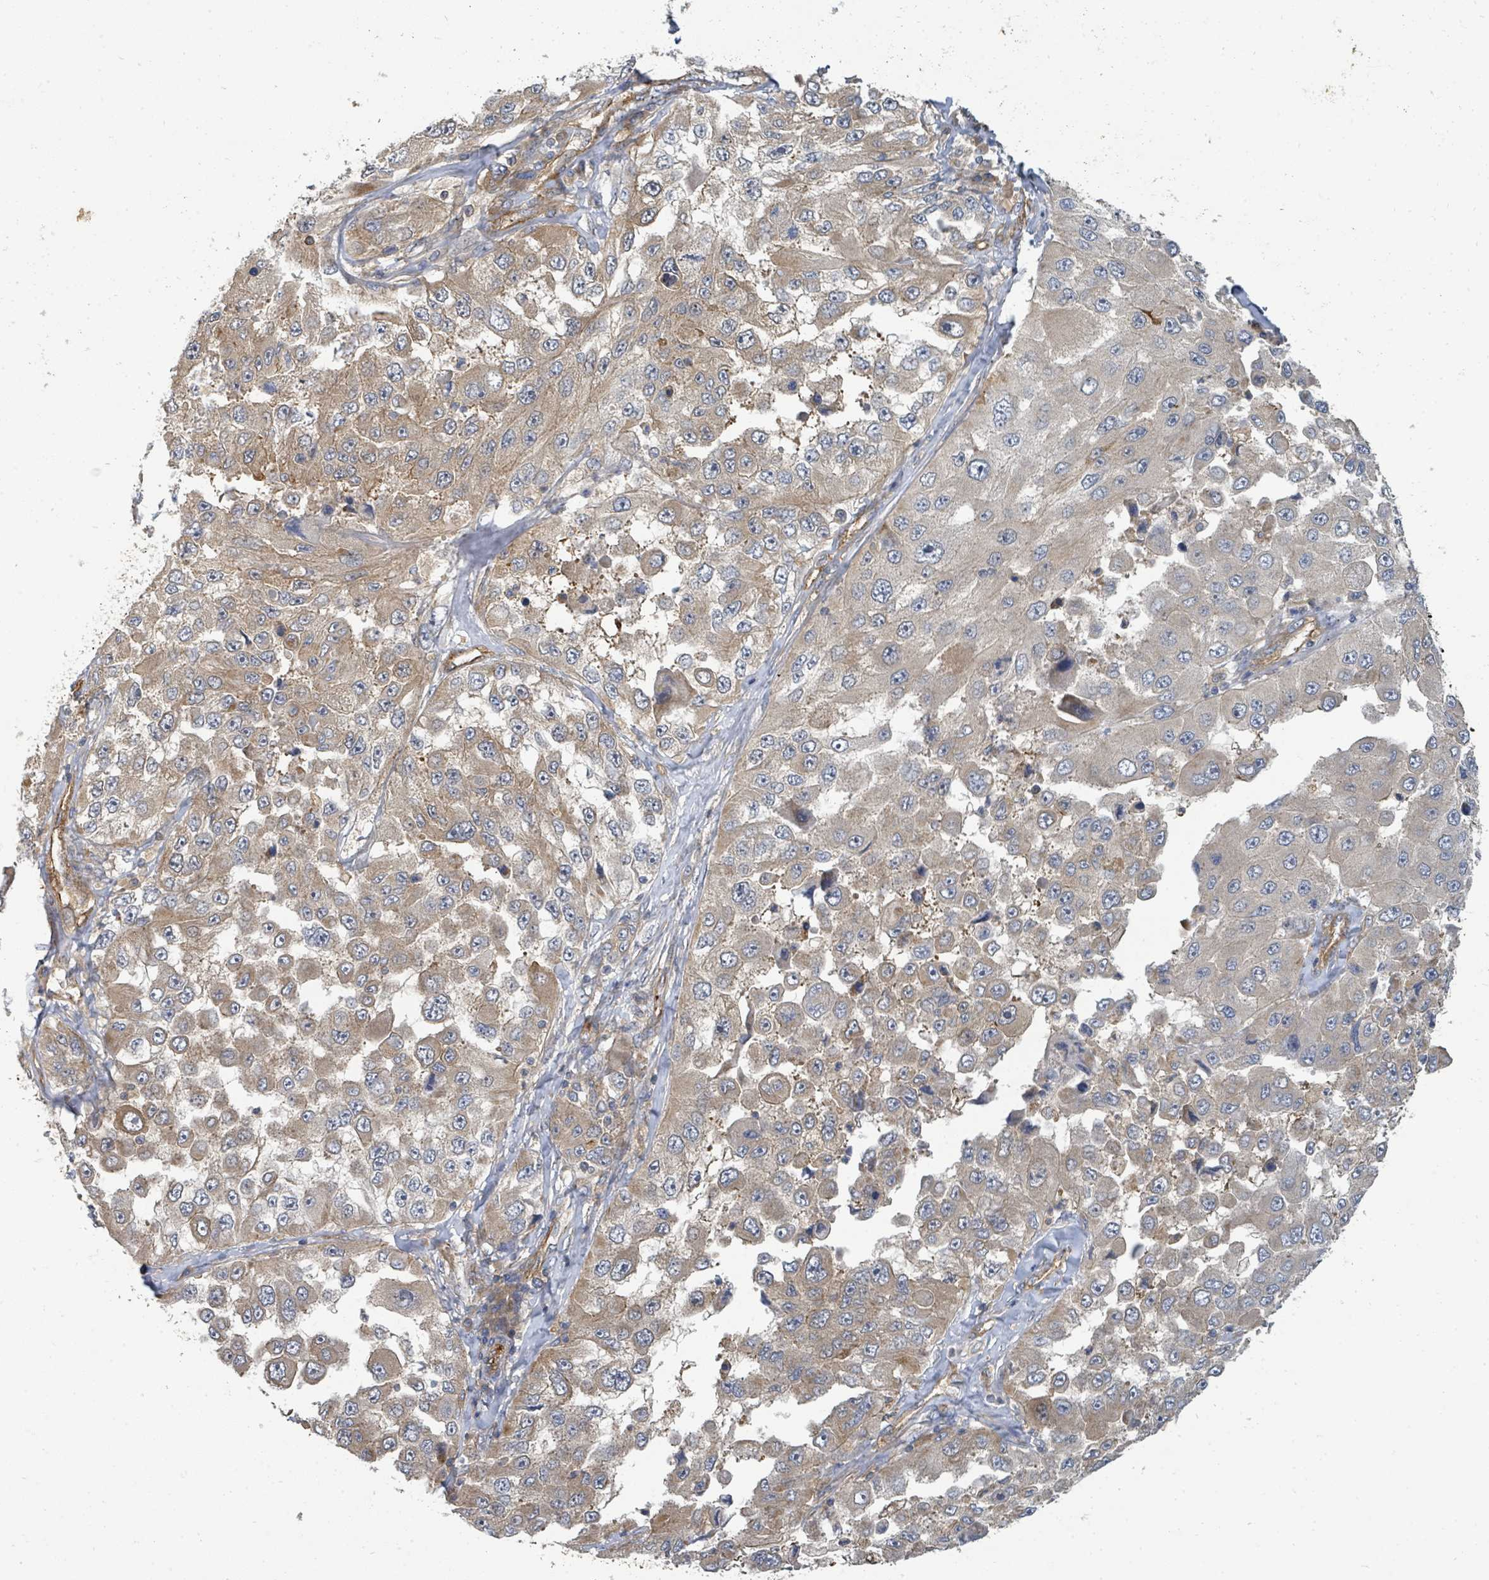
{"staining": {"intensity": "moderate", "quantity": ">75%", "location": "cytoplasmic/membranous"}, "tissue": "melanoma", "cell_type": "Tumor cells", "image_type": "cancer", "snomed": [{"axis": "morphology", "description": "Malignant melanoma, Metastatic site"}, {"axis": "topography", "description": "Lymph node"}], "caption": "This micrograph reveals immunohistochemistry staining of malignant melanoma (metastatic site), with medium moderate cytoplasmic/membranous positivity in approximately >75% of tumor cells.", "gene": "BOLA2B", "patient": {"sex": "male", "age": 62}}